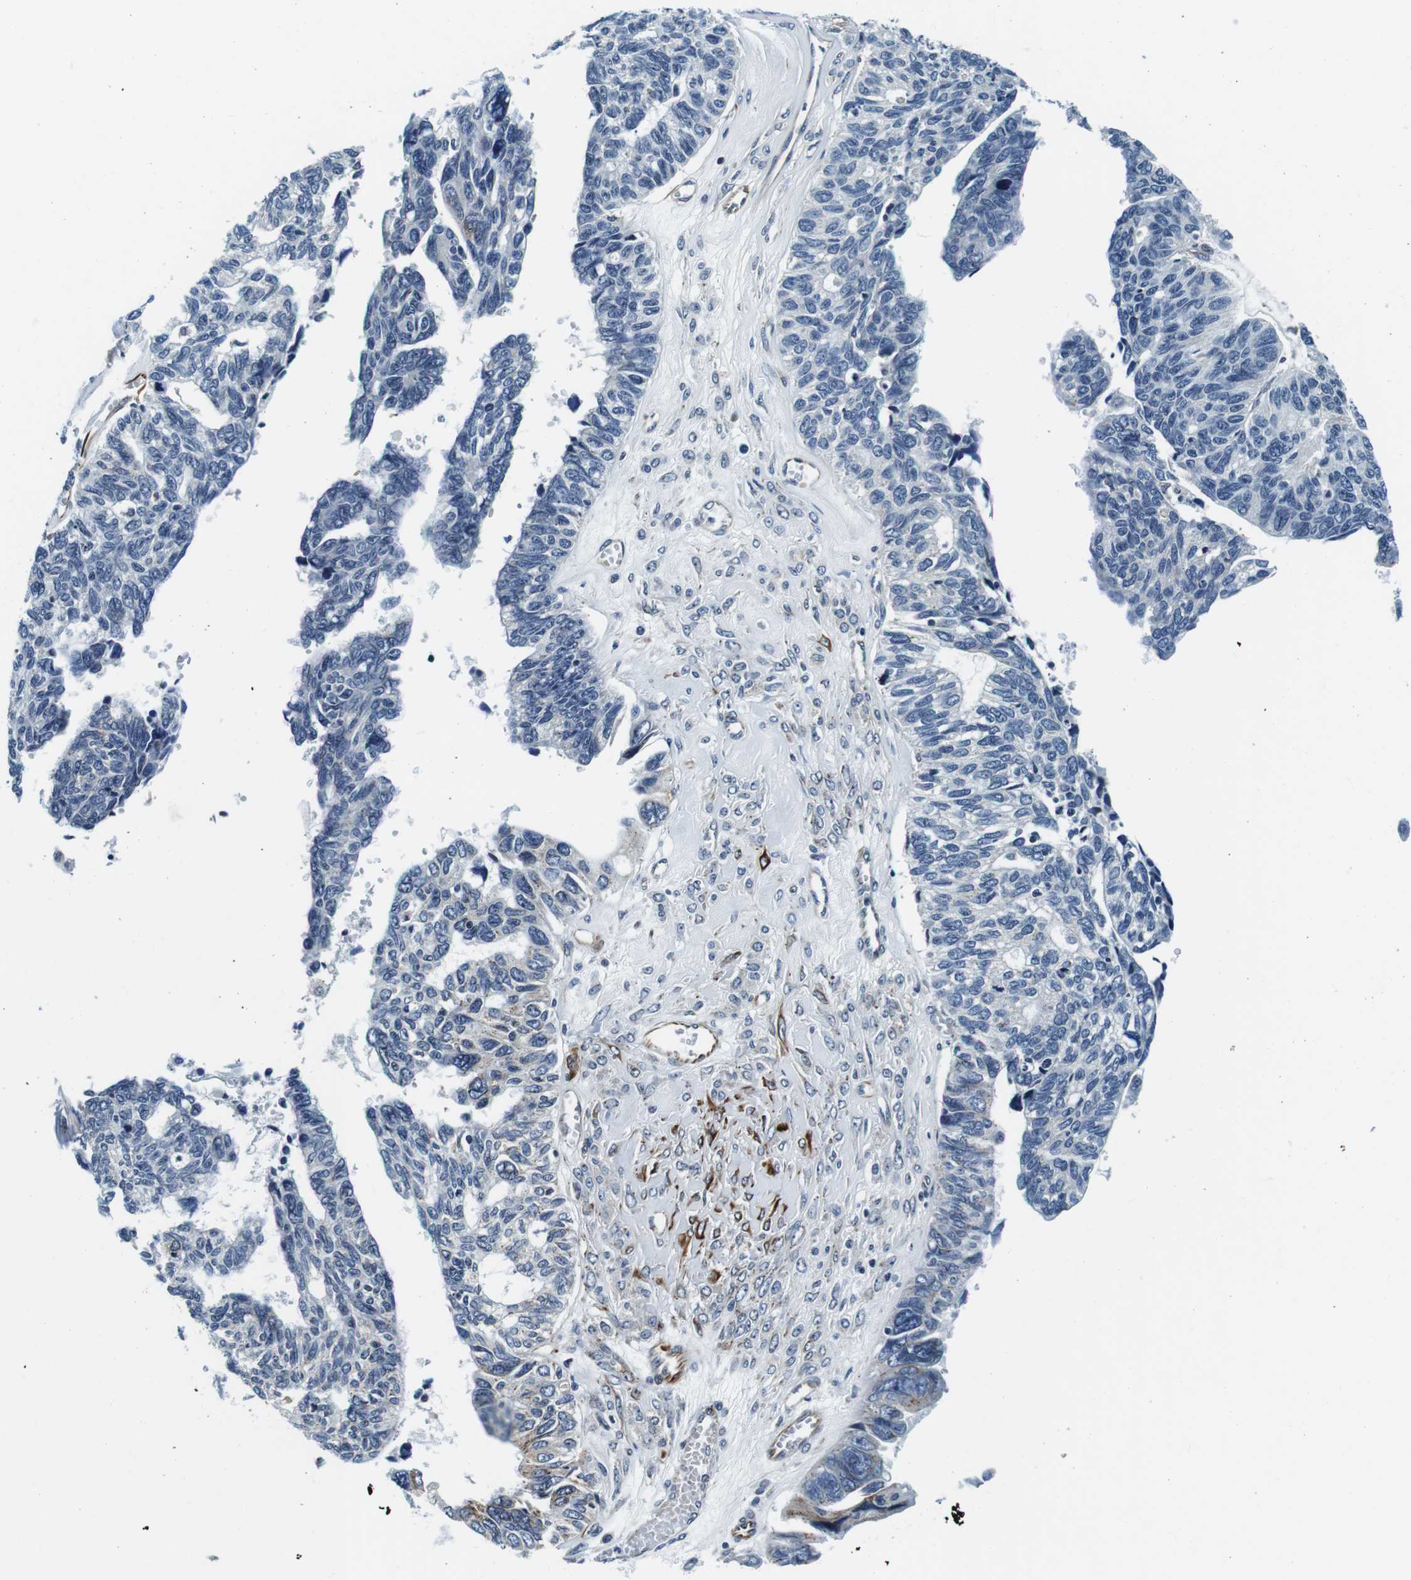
{"staining": {"intensity": "negative", "quantity": "none", "location": "none"}, "tissue": "ovarian cancer", "cell_type": "Tumor cells", "image_type": "cancer", "snomed": [{"axis": "morphology", "description": "Cystadenocarcinoma, serous, NOS"}, {"axis": "topography", "description": "Ovary"}], "caption": "High power microscopy histopathology image of an IHC micrograph of ovarian cancer, revealing no significant expression in tumor cells.", "gene": "FAR2", "patient": {"sex": "female", "age": 79}}